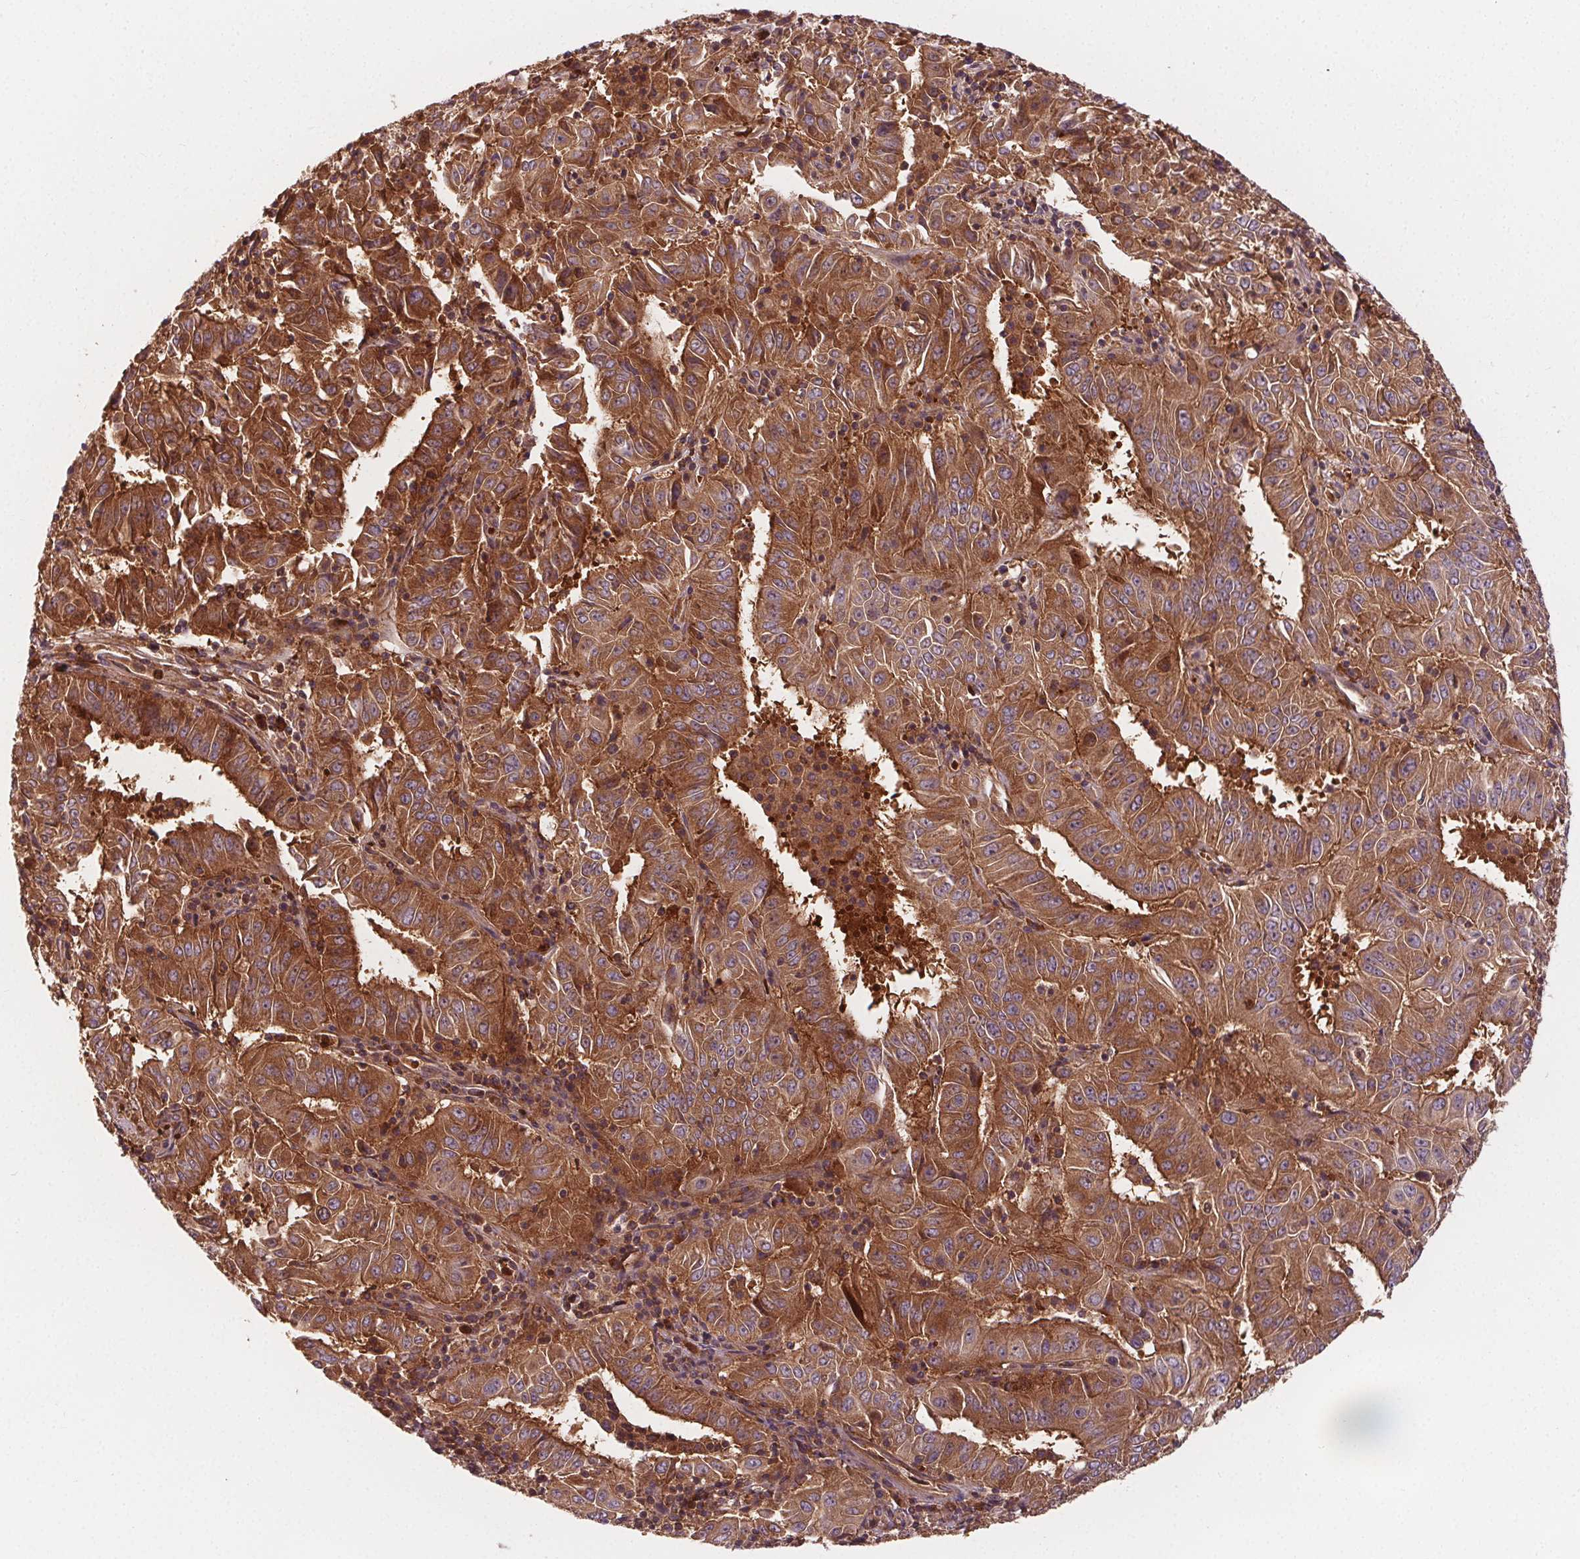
{"staining": {"intensity": "strong", "quantity": ">75%", "location": "cytoplasmic/membranous"}, "tissue": "pancreatic cancer", "cell_type": "Tumor cells", "image_type": "cancer", "snomed": [{"axis": "morphology", "description": "Adenocarcinoma, NOS"}, {"axis": "topography", "description": "Pancreas"}], "caption": "DAB immunohistochemical staining of pancreatic adenocarcinoma demonstrates strong cytoplasmic/membranous protein staining in approximately >75% of tumor cells.", "gene": "EIF3D", "patient": {"sex": "male", "age": 63}}